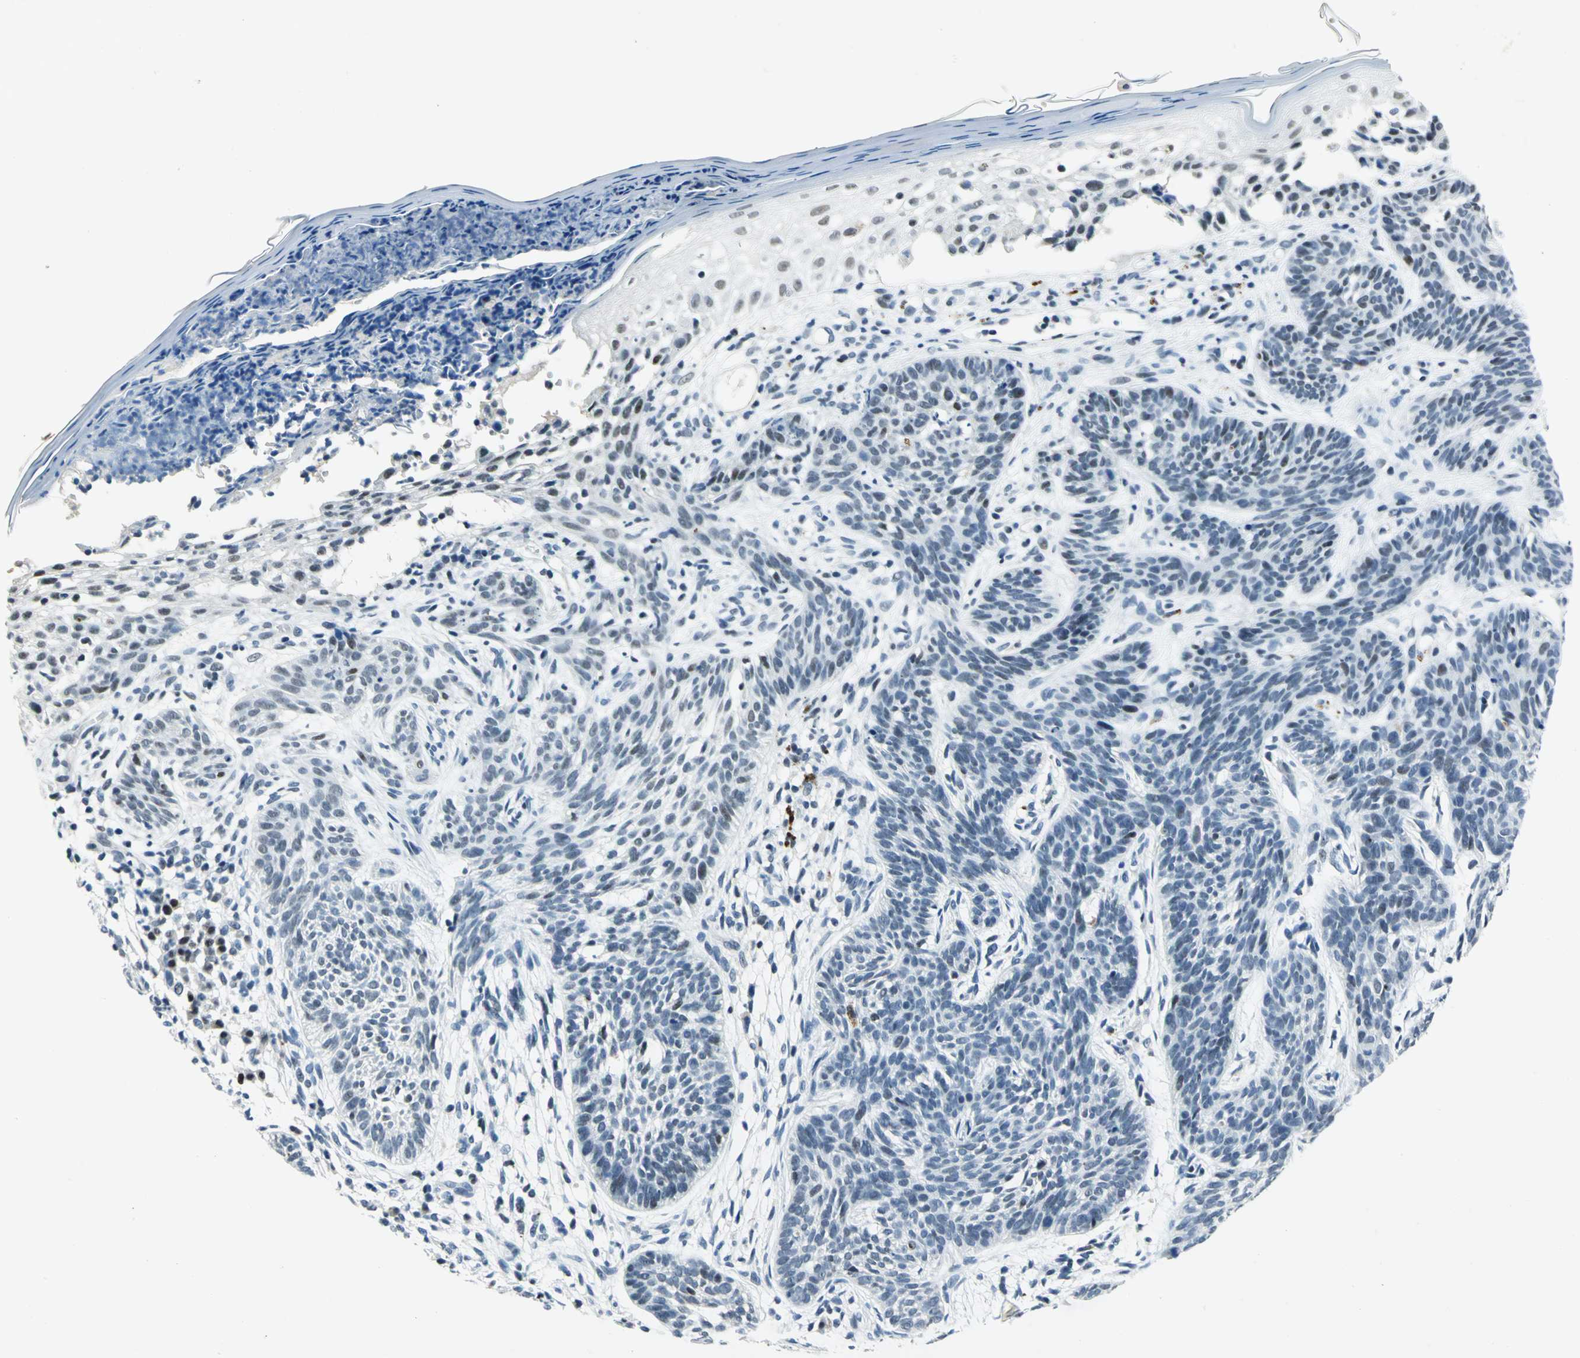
{"staining": {"intensity": "moderate", "quantity": "<25%", "location": "nuclear"}, "tissue": "skin cancer", "cell_type": "Tumor cells", "image_type": "cancer", "snomed": [{"axis": "morphology", "description": "Normal tissue, NOS"}, {"axis": "morphology", "description": "Basal cell carcinoma"}, {"axis": "topography", "description": "Skin"}], "caption": "Immunohistochemistry (IHC) (DAB (3,3'-diaminobenzidine)) staining of human basal cell carcinoma (skin) displays moderate nuclear protein staining in approximately <25% of tumor cells.", "gene": "RAD17", "patient": {"sex": "female", "age": 69}}